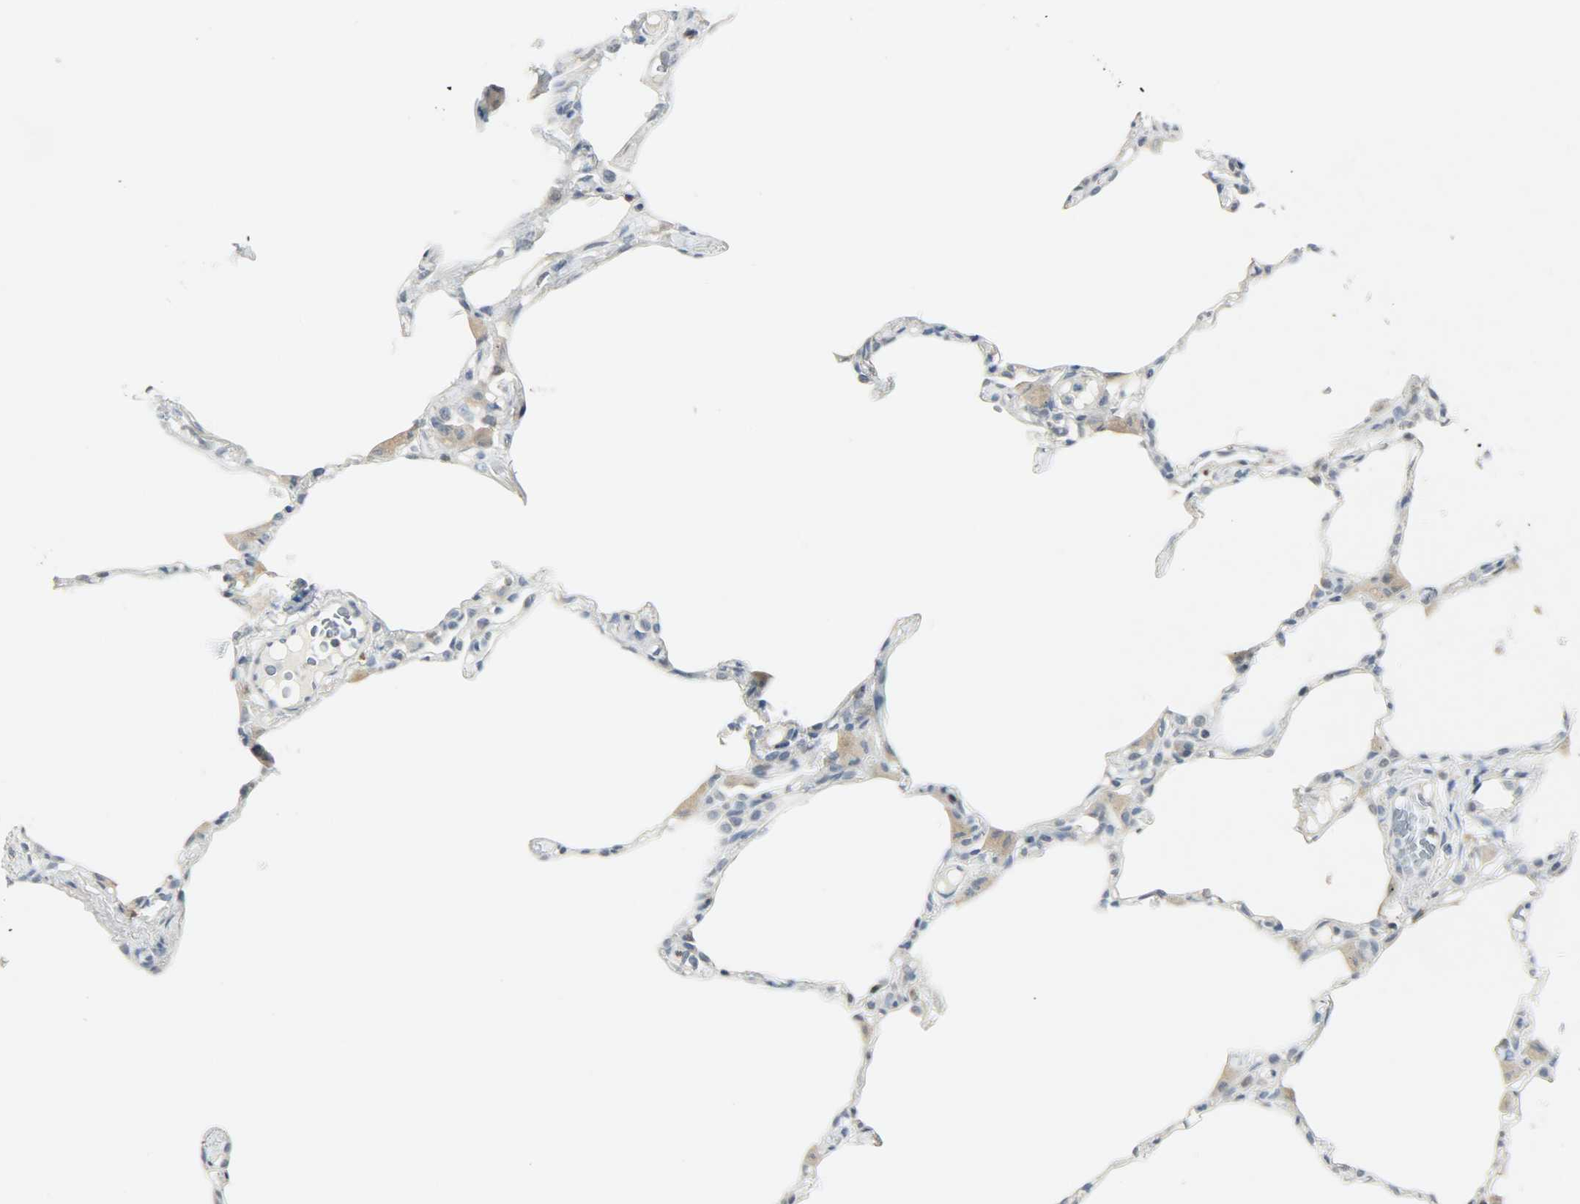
{"staining": {"intensity": "negative", "quantity": "none", "location": "none"}, "tissue": "lung", "cell_type": "Alveolar cells", "image_type": "normal", "snomed": [{"axis": "morphology", "description": "Normal tissue, NOS"}, {"axis": "topography", "description": "Lung"}], "caption": "Micrograph shows no significant protein staining in alveolar cells of unremarkable lung. Nuclei are stained in blue.", "gene": "CD4", "patient": {"sex": "female", "age": 49}}